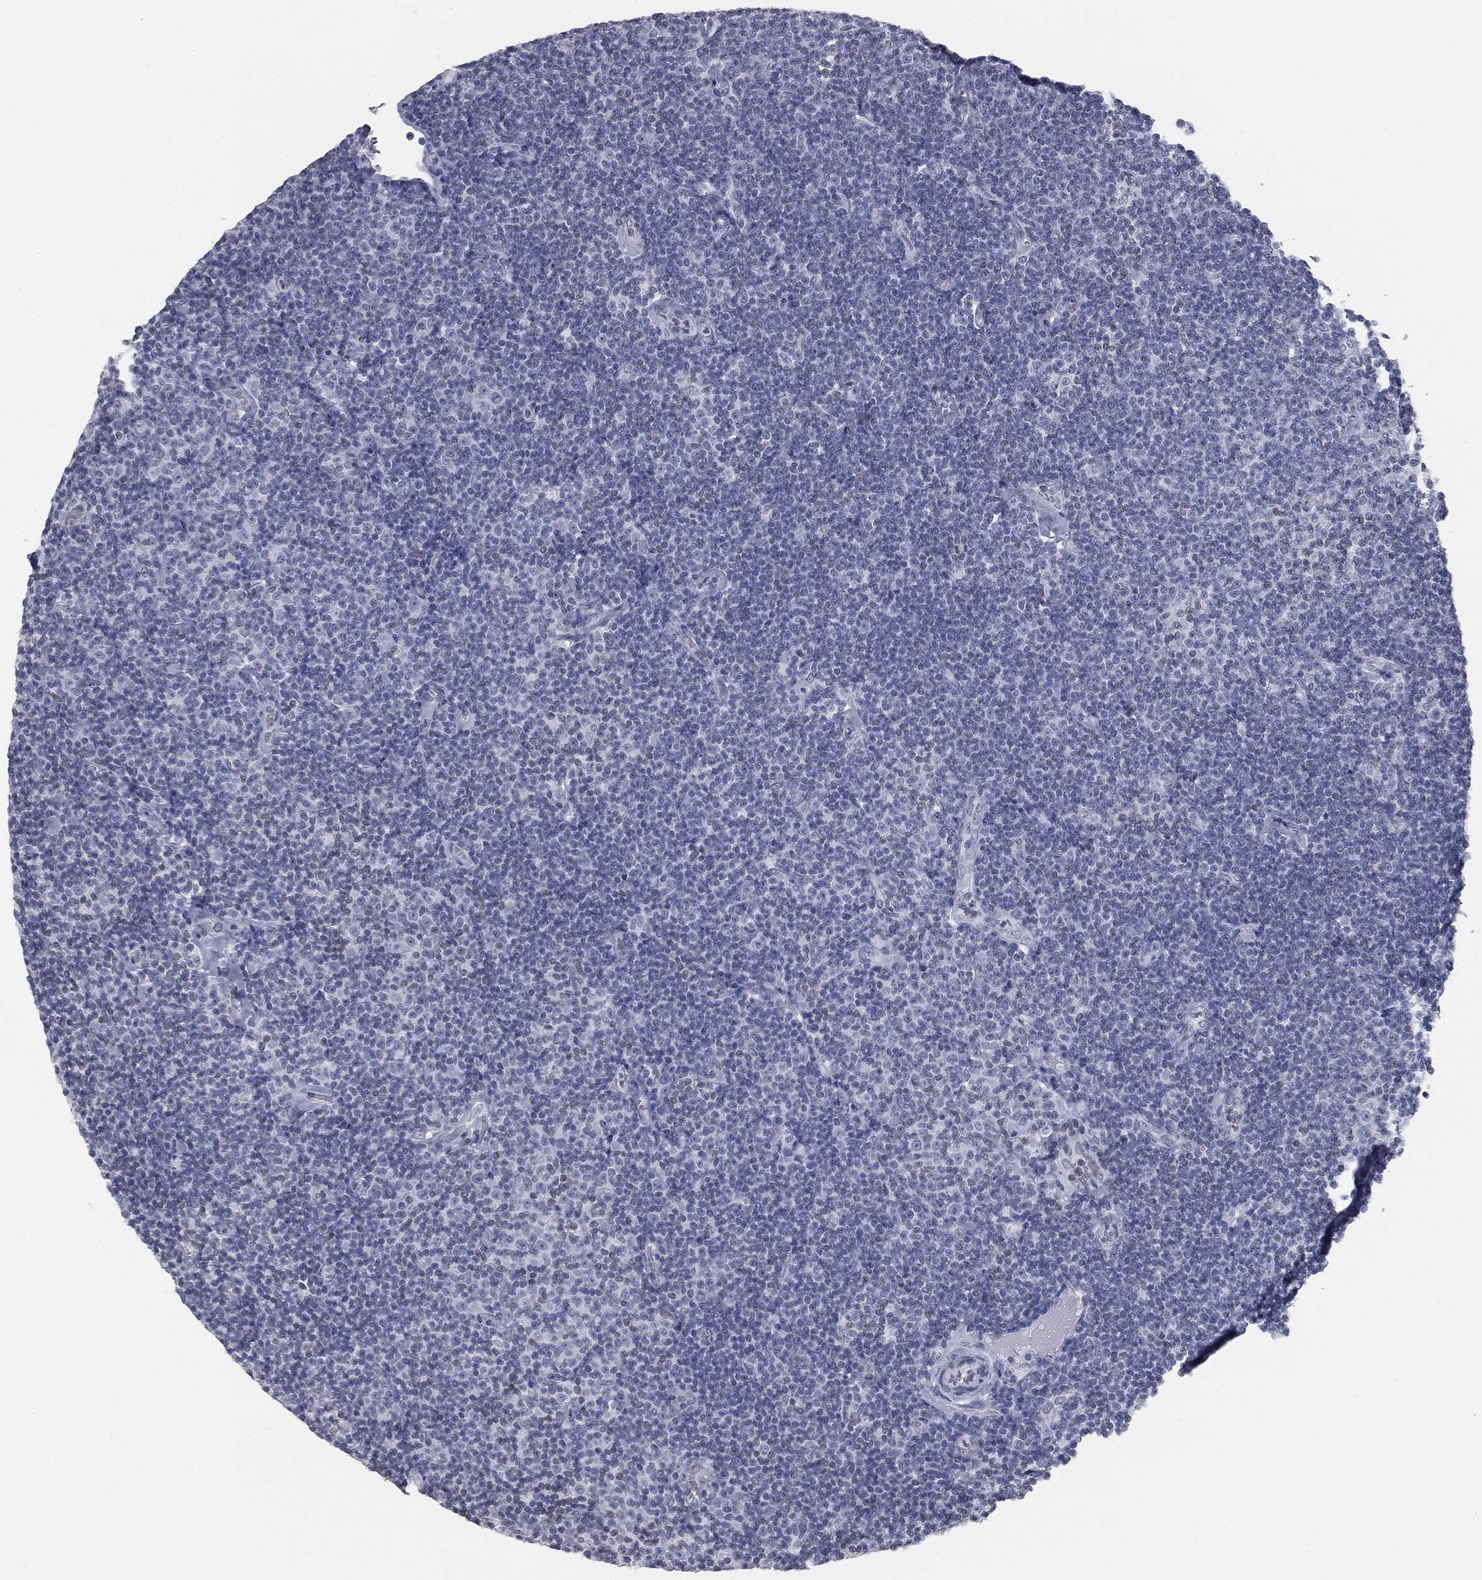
{"staining": {"intensity": "negative", "quantity": "none", "location": "none"}, "tissue": "lymphoma", "cell_type": "Tumor cells", "image_type": "cancer", "snomed": [{"axis": "morphology", "description": "Malignant lymphoma, non-Hodgkin's type, Low grade"}, {"axis": "topography", "description": "Lymph node"}], "caption": "Tumor cells are negative for protein expression in human low-grade malignant lymphoma, non-Hodgkin's type.", "gene": "ALDOB", "patient": {"sex": "male", "age": 81}}